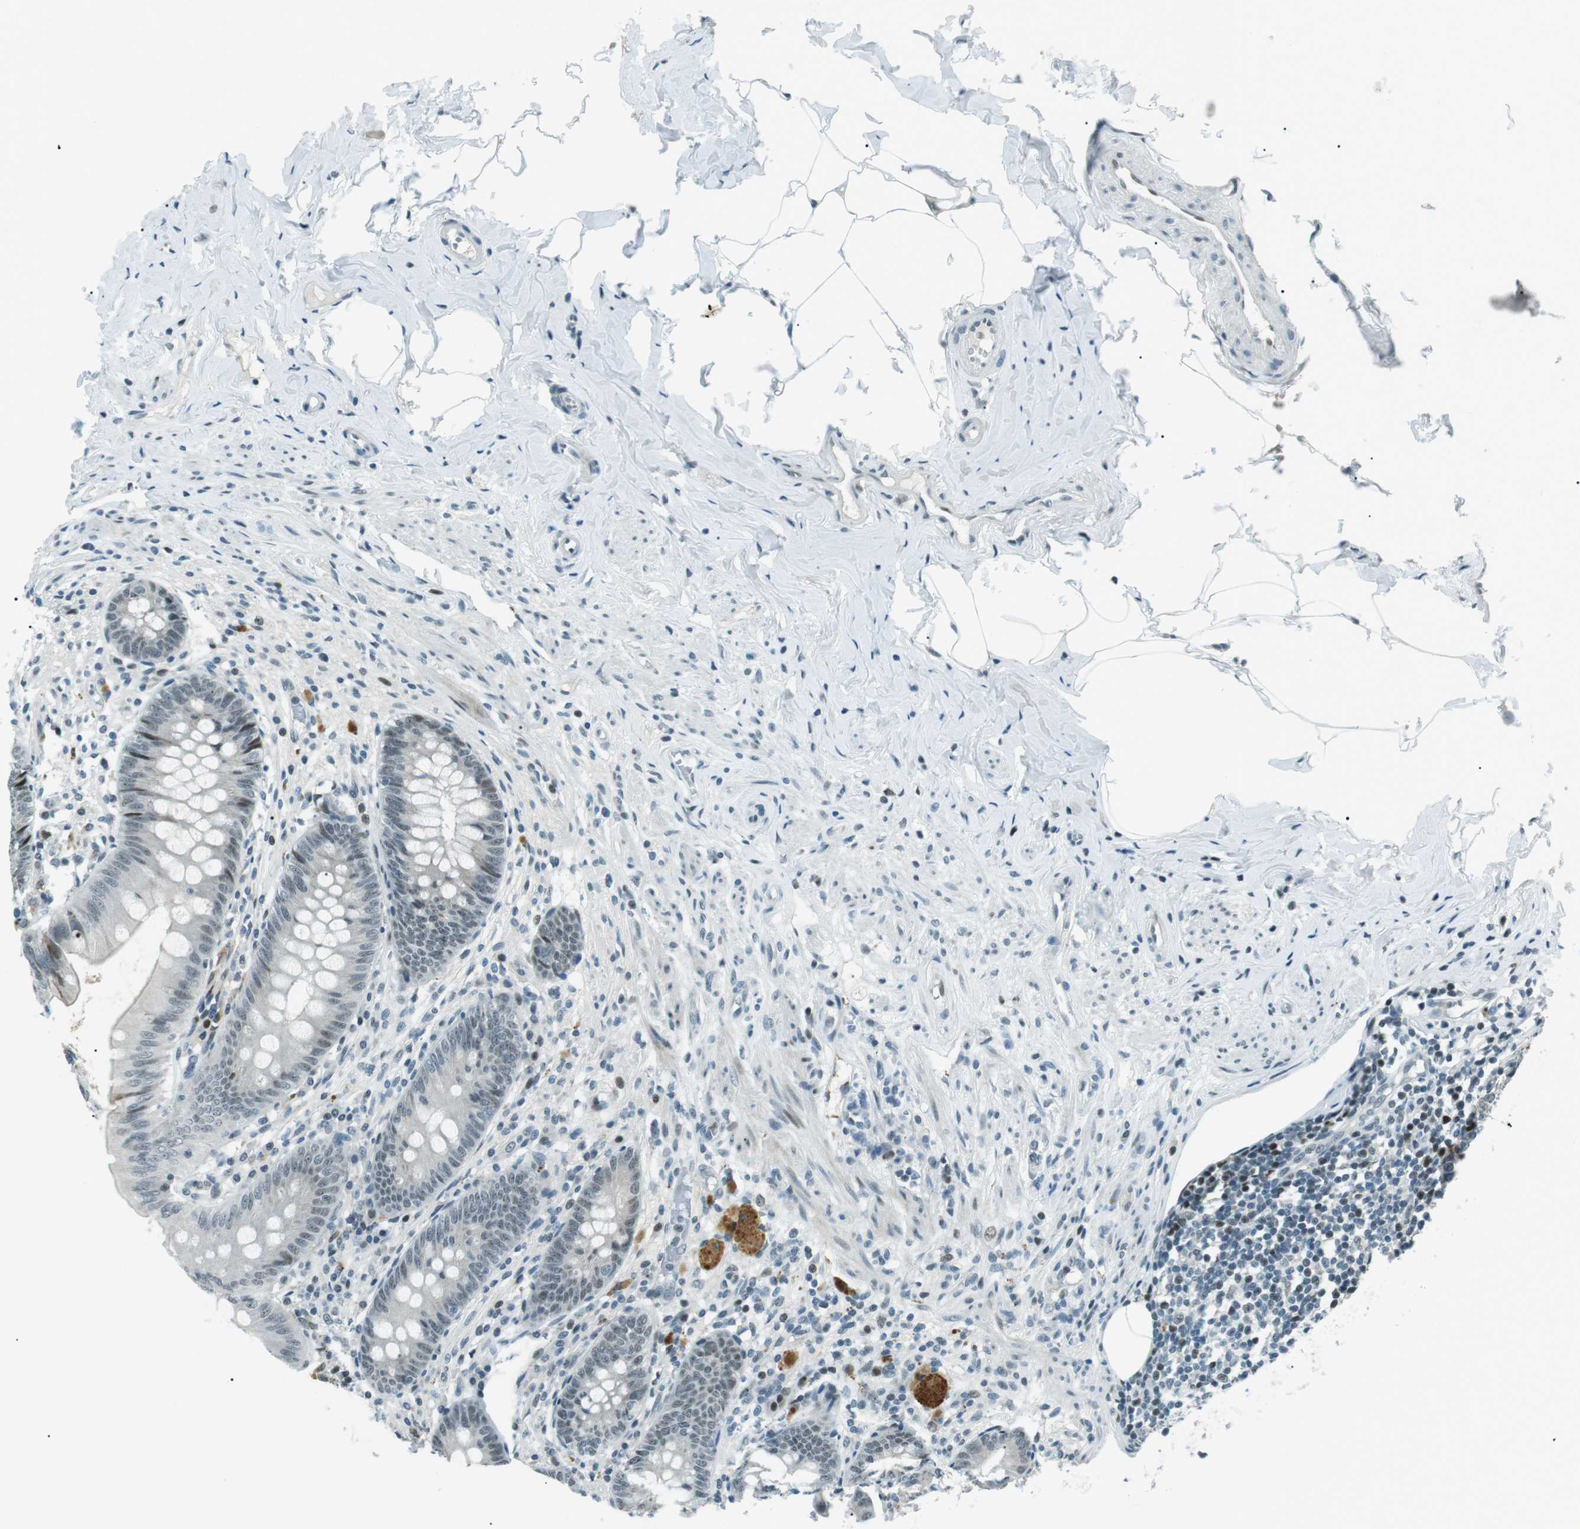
{"staining": {"intensity": "moderate", "quantity": "25%-75%", "location": "cytoplasmic/membranous,nuclear"}, "tissue": "appendix", "cell_type": "Glandular cells", "image_type": "normal", "snomed": [{"axis": "morphology", "description": "Normal tissue, NOS"}, {"axis": "topography", "description": "Appendix"}], "caption": "Protein staining displays moderate cytoplasmic/membranous,nuclear staining in about 25%-75% of glandular cells in unremarkable appendix. (DAB (3,3'-diaminobenzidine) IHC, brown staining for protein, blue staining for nuclei).", "gene": "PJA1", "patient": {"sex": "male", "age": 56}}